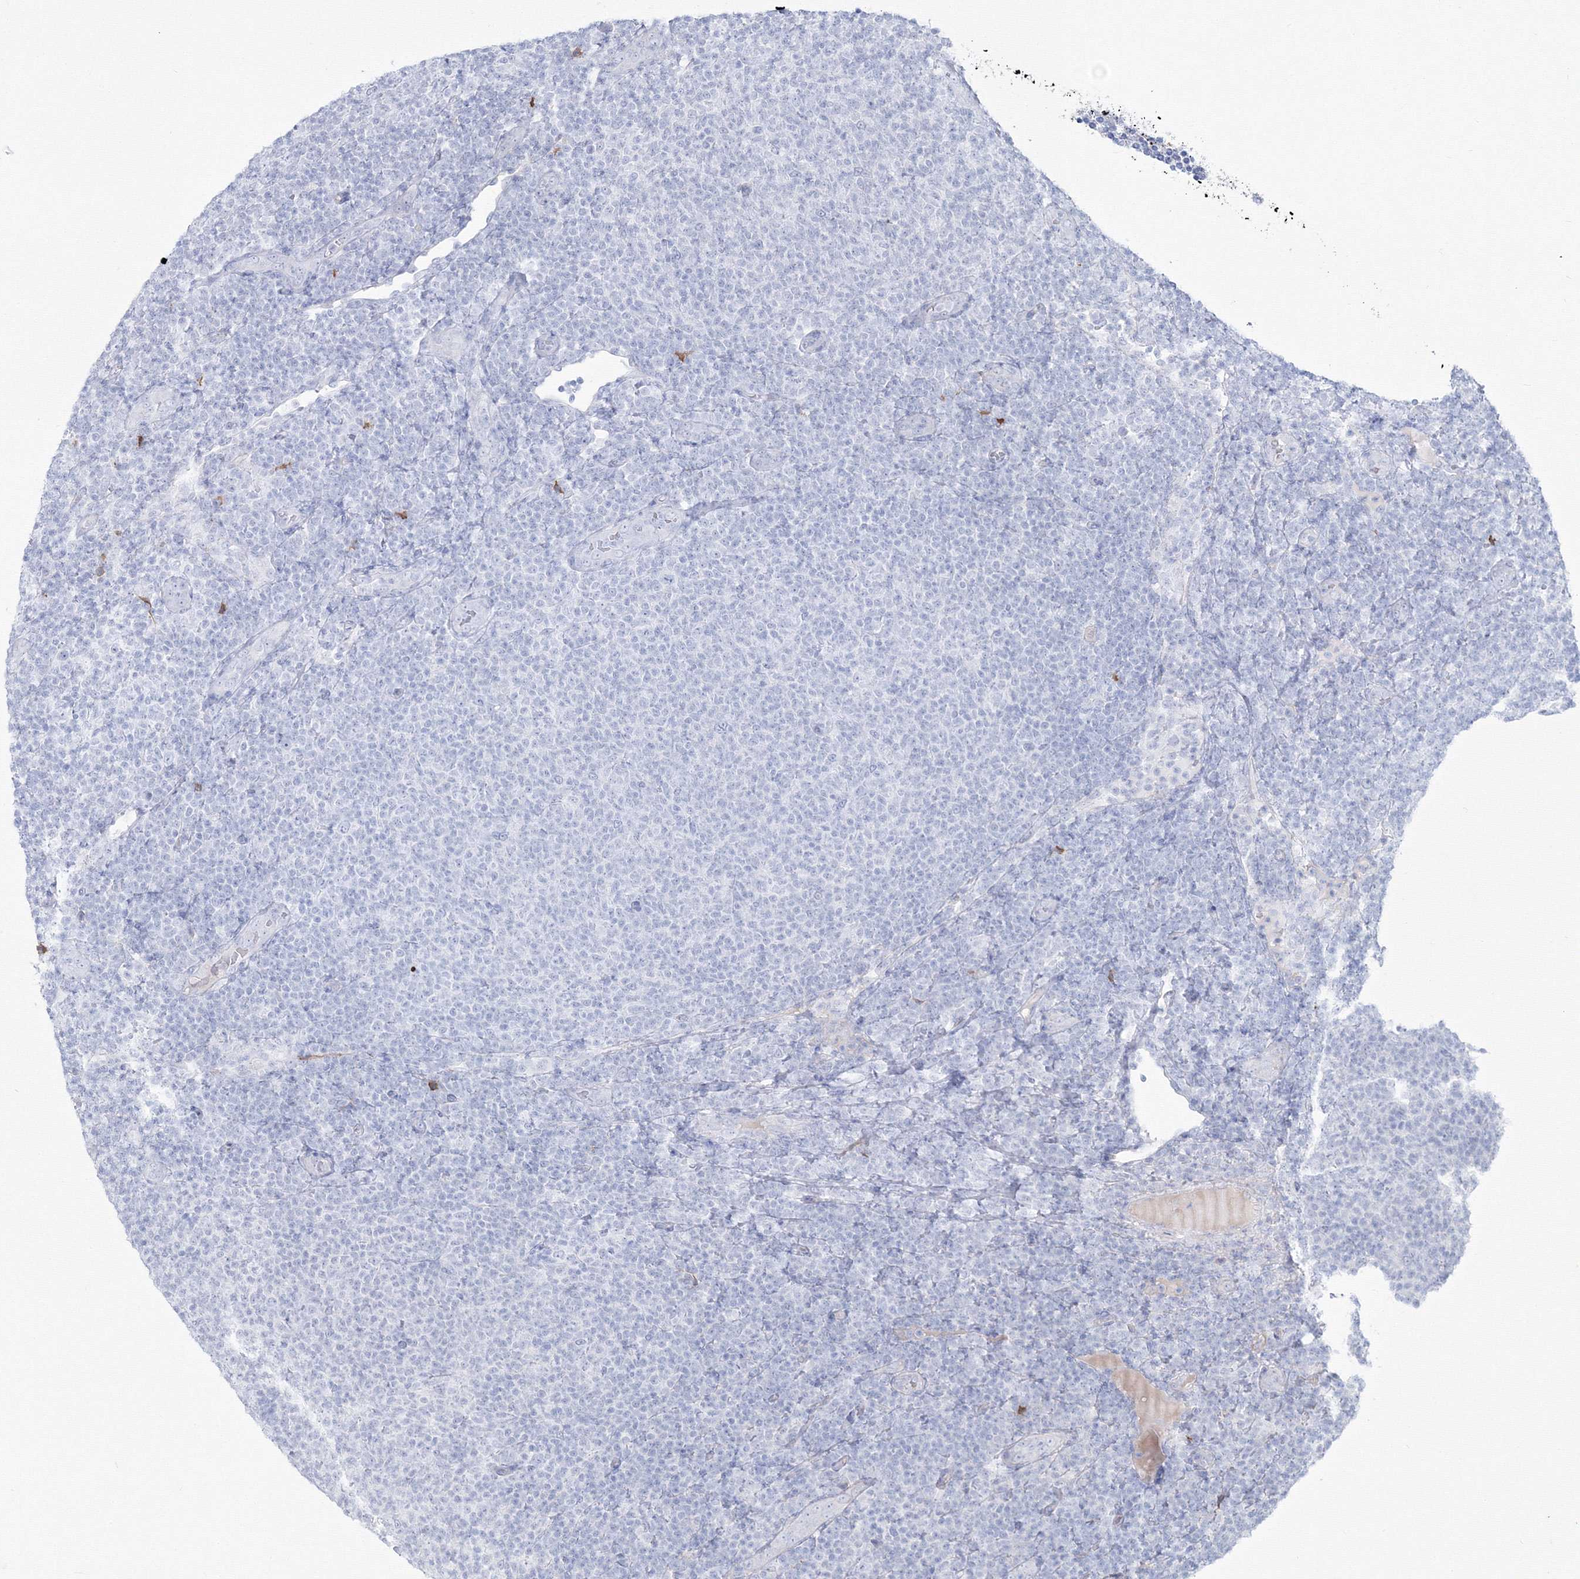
{"staining": {"intensity": "negative", "quantity": "none", "location": "none"}, "tissue": "lymphoma", "cell_type": "Tumor cells", "image_type": "cancer", "snomed": [{"axis": "morphology", "description": "Malignant lymphoma, non-Hodgkin's type, Low grade"}, {"axis": "topography", "description": "Lymph node"}], "caption": "Immunohistochemical staining of human lymphoma displays no significant expression in tumor cells.", "gene": "HYAL2", "patient": {"sex": "male", "age": 66}}